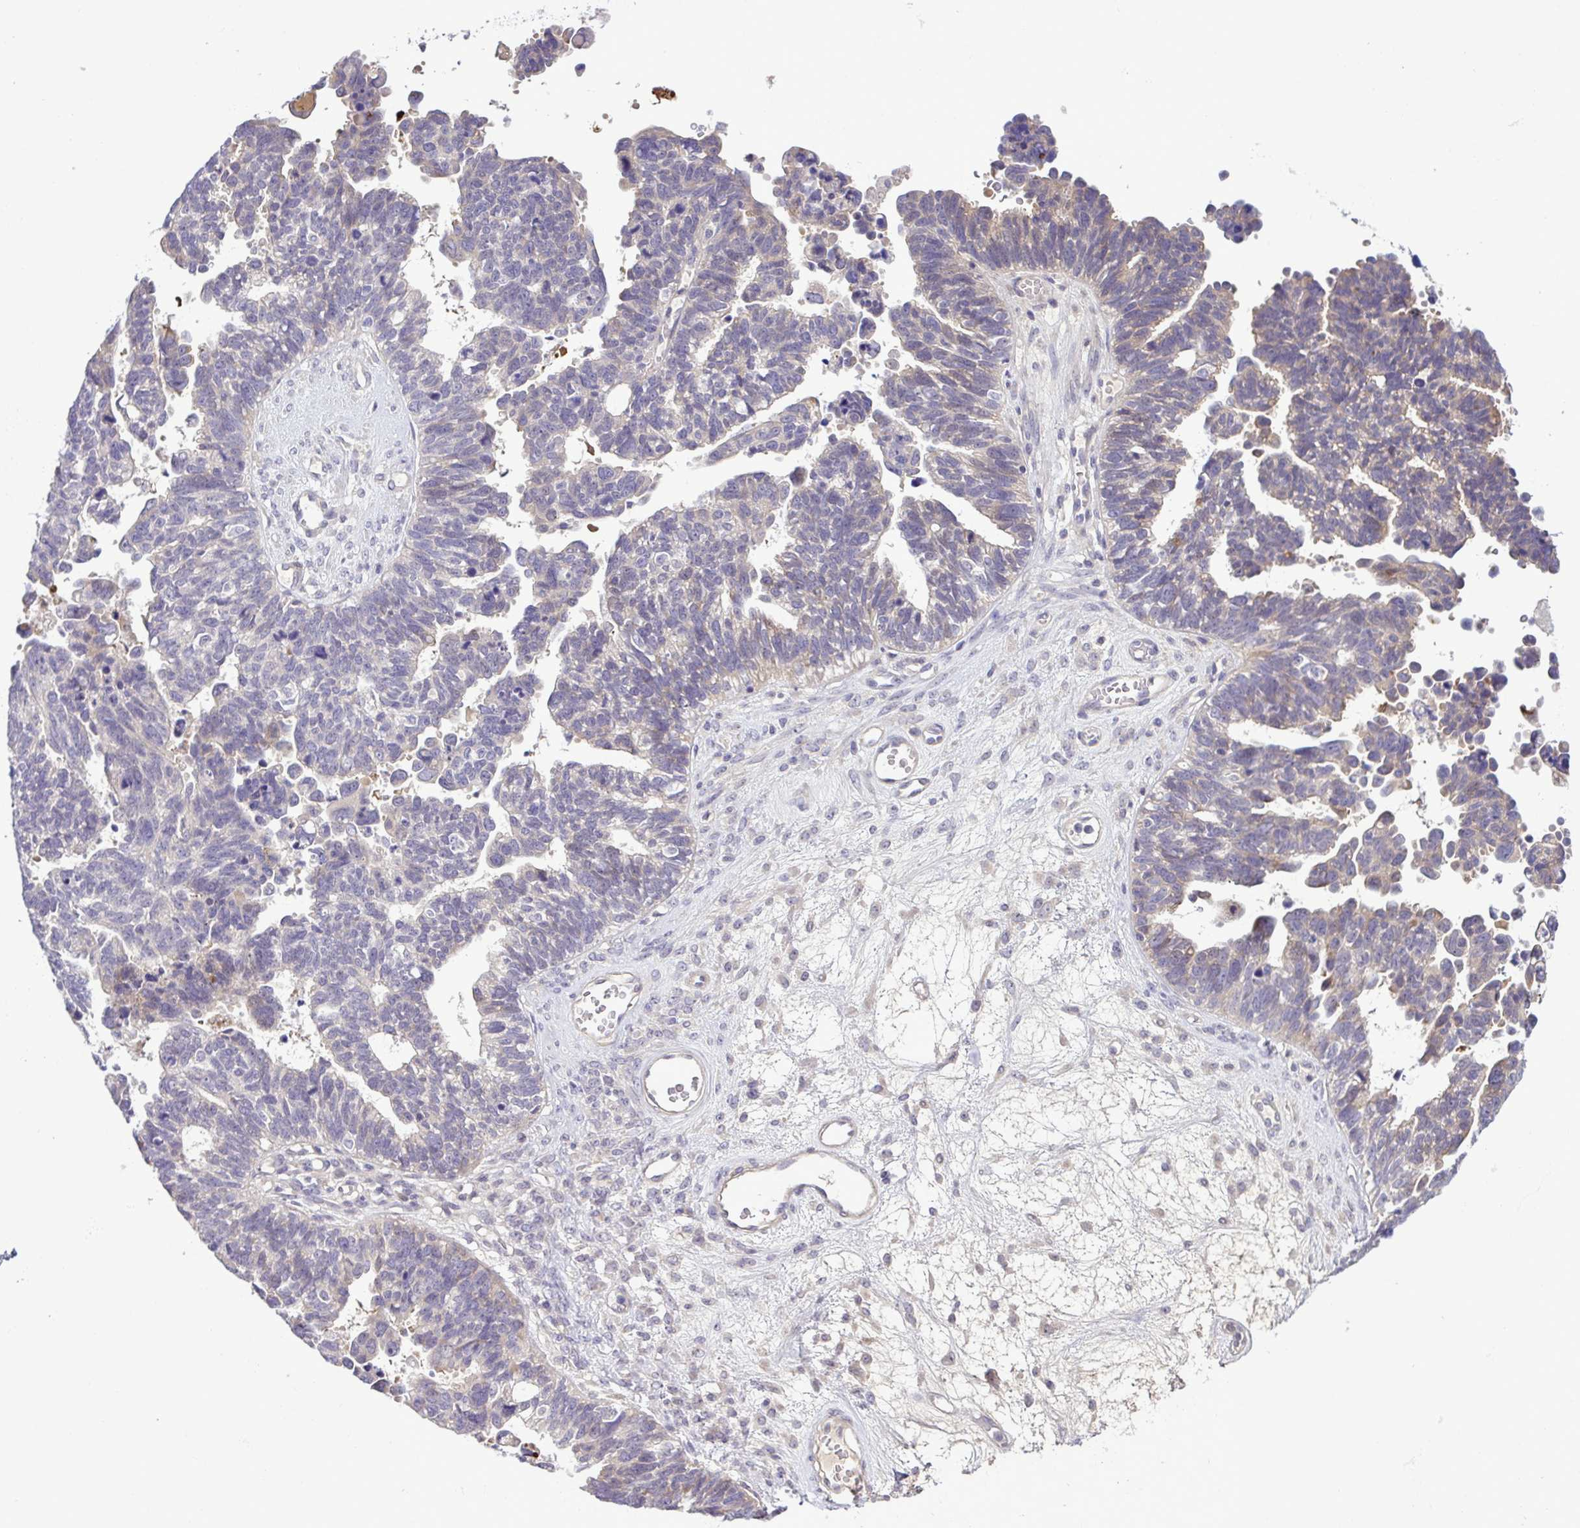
{"staining": {"intensity": "weak", "quantity": "<25%", "location": "cytoplasmic/membranous"}, "tissue": "ovarian cancer", "cell_type": "Tumor cells", "image_type": "cancer", "snomed": [{"axis": "morphology", "description": "Cystadenocarcinoma, serous, NOS"}, {"axis": "topography", "description": "Ovary"}], "caption": "The micrograph reveals no staining of tumor cells in ovarian serous cystadenocarcinoma. (Brightfield microscopy of DAB IHC at high magnification).", "gene": "SYNPO2L", "patient": {"sex": "female", "age": 60}}